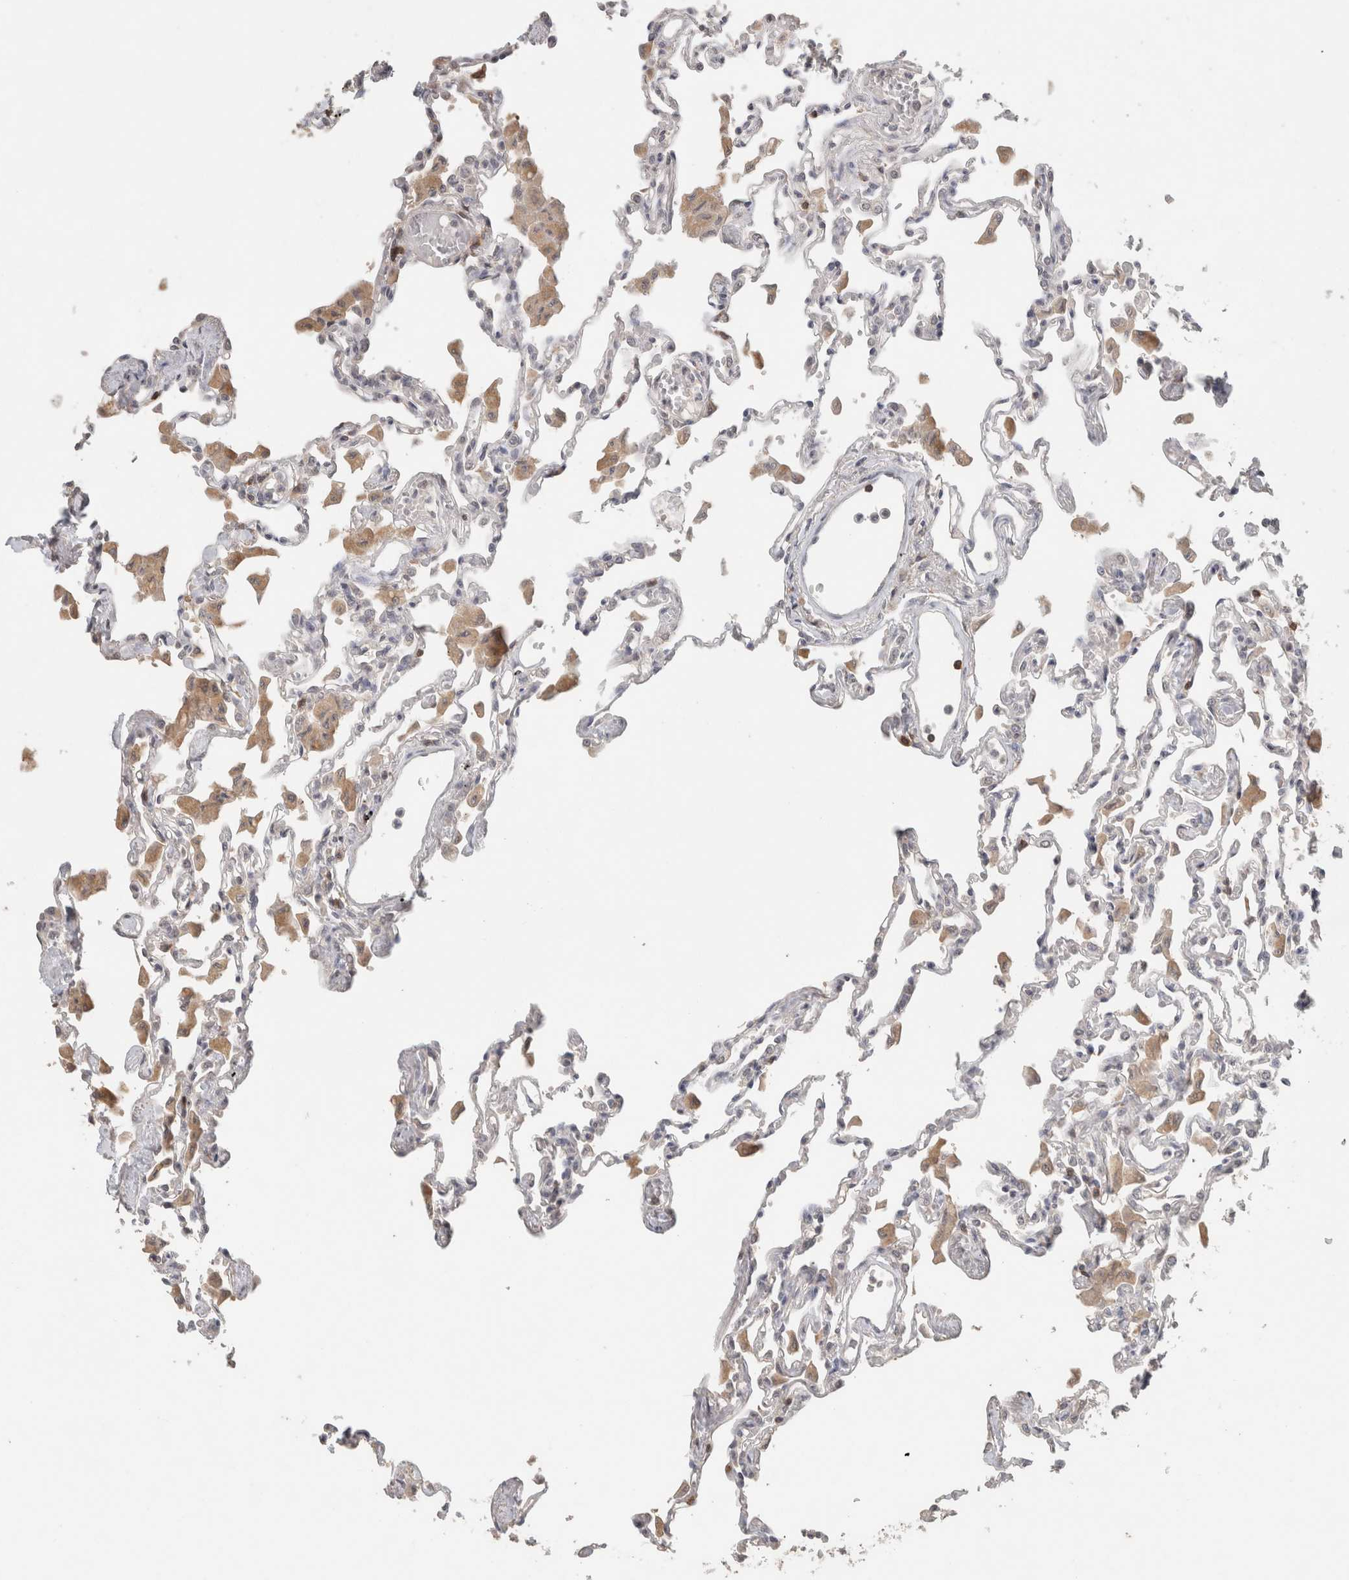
{"staining": {"intensity": "negative", "quantity": "none", "location": "none"}, "tissue": "lung", "cell_type": "Alveolar cells", "image_type": "normal", "snomed": [{"axis": "morphology", "description": "Normal tissue, NOS"}, {"axis": "topography", "description": "Bronchus"}, {"axis": "topography", "description": "Lung"}], "caption": "Immunohistochemistry histopathology image of benign lung: lung stained with DAB displays no significant protein positivity in alveolar cells.", "gene": "TRAT1", "patient": {"sex": "female", "age": 49}}